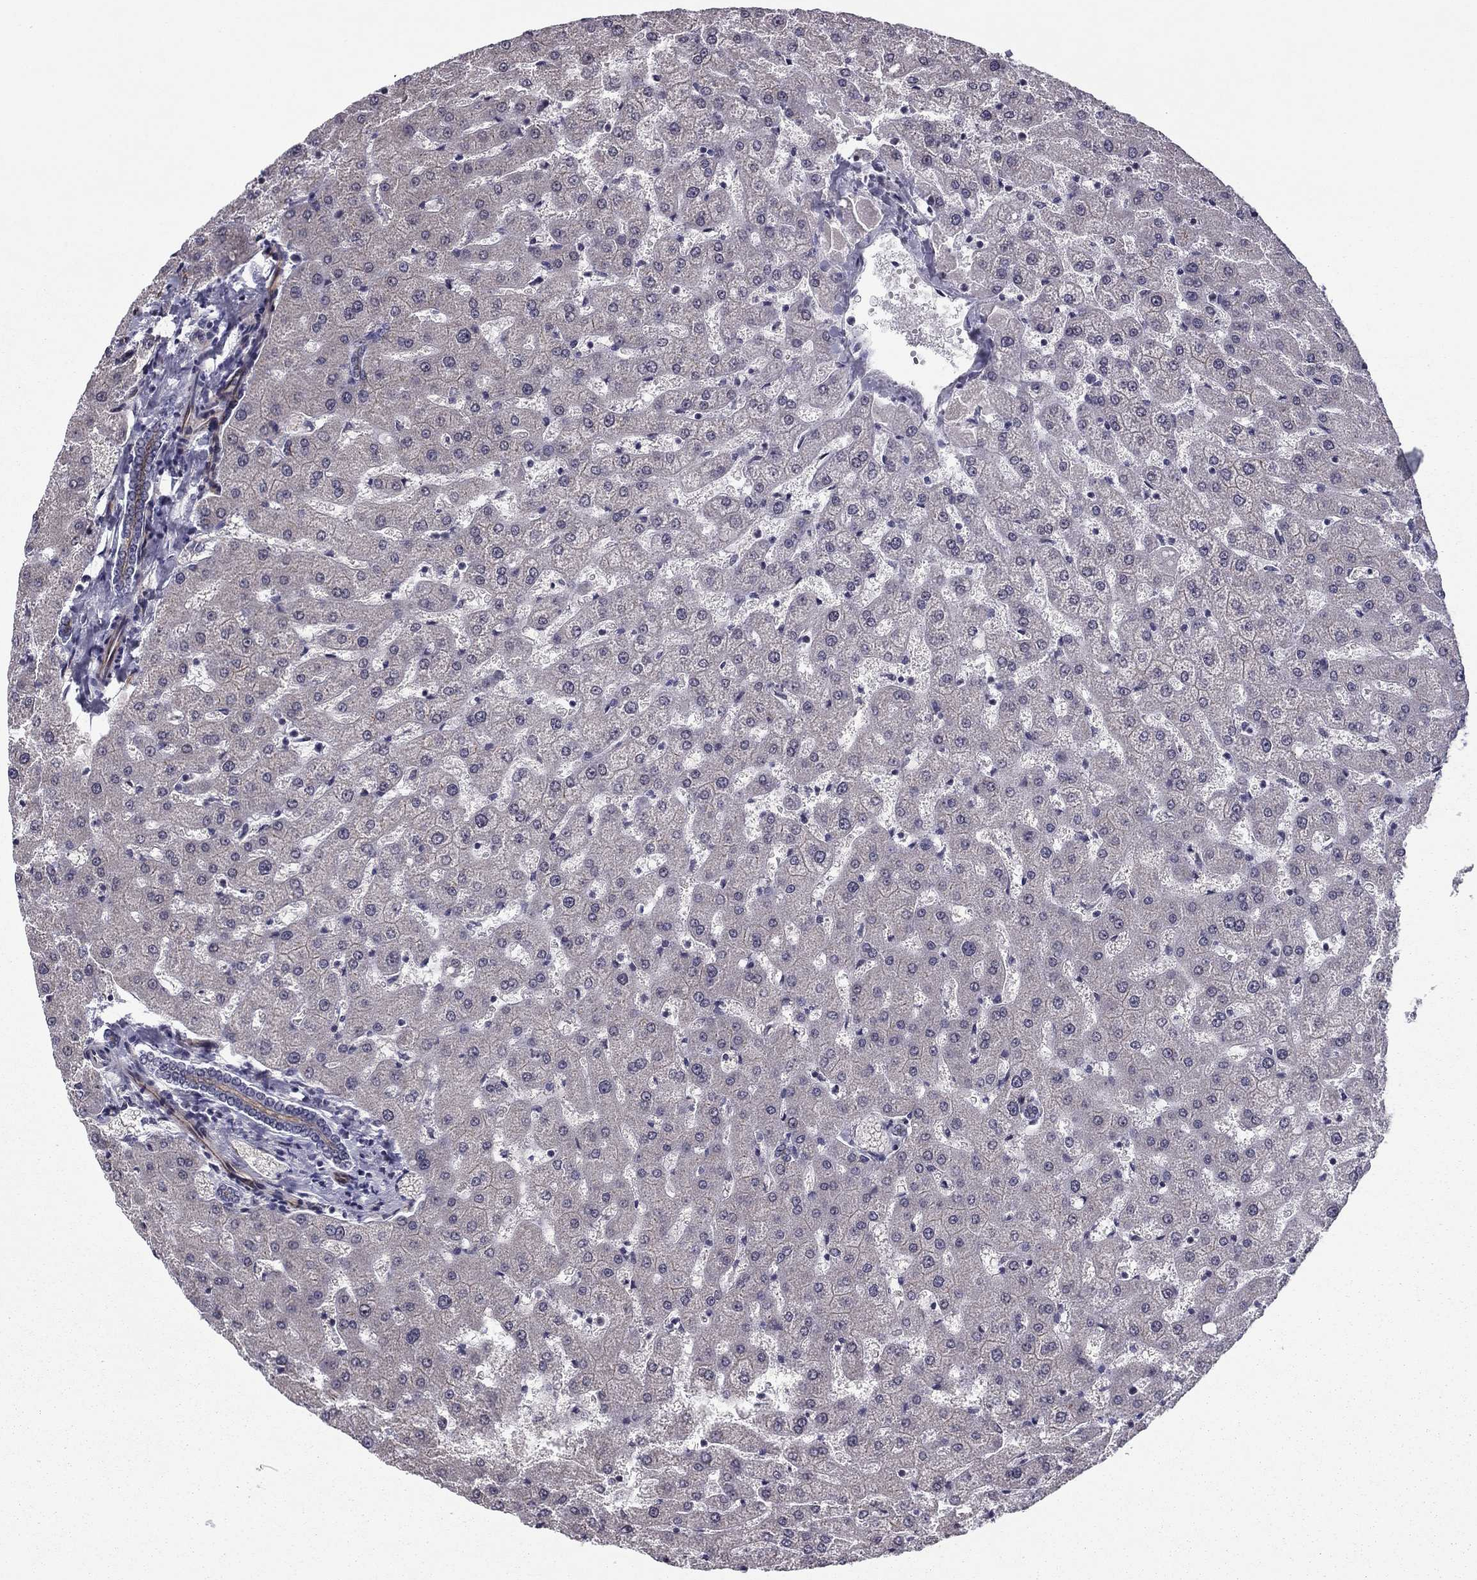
{"staining": {"intensity": "negative", "quantity": "none", "location": "none"}, "tissue": "liver", "cell_type": "Cholangiocytes", "image_type": "normal", "snomed": [{"axis": "morphology", "description": "Normal tissue, NOS"}, {"axis": "topography", "description": "Liver"}], "caption": "High power microscopy photomicrograph of an IHC micrograph of unremarkable liver, revealing no significant staining in cholangiocytes.", "gene": "ANKS4B", "patient": {"sex": "female", "age": 50}}